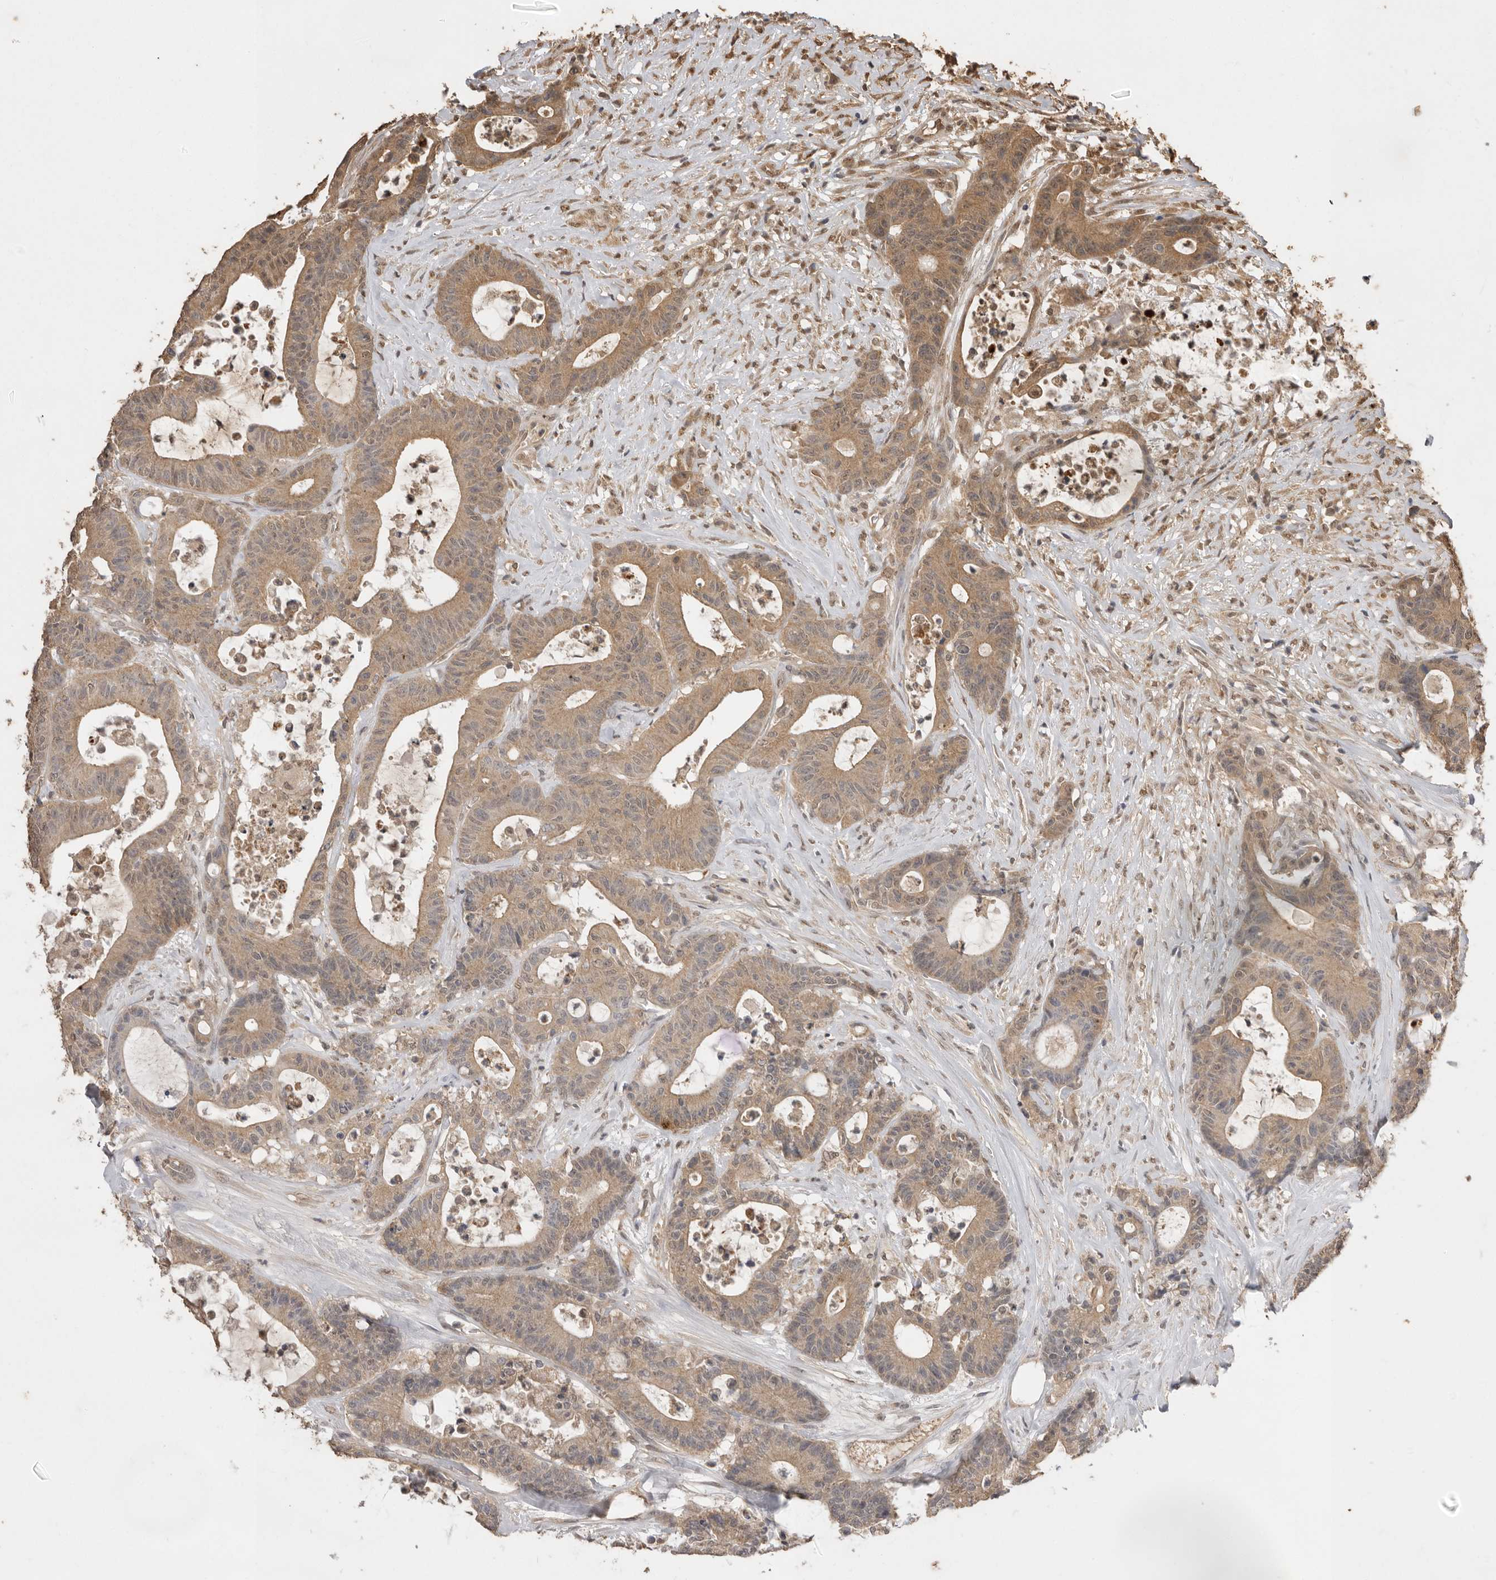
{"staining": {"intensity": "moderate", "quantity": ">75%", "location": "cytoplasmic/membranous"}, "tissue": "colorectal cancer", "cell_type": "Tumor cells", "image_type": "cancer", "snomed": [{"axis": "morphology", "description": "Adenocarcinoma, NOS"}, {"axis": "topography", "description": "Colon"}], "caption": "A histopathology image showing moderate cytoplasmic/membranous staining in approximately >75% of tumor cells in colorectal cancer, as visualized by brown immunohistochemical staining.", "gene": "JAG2", "patient": {"sex": "female", "age": 84}}